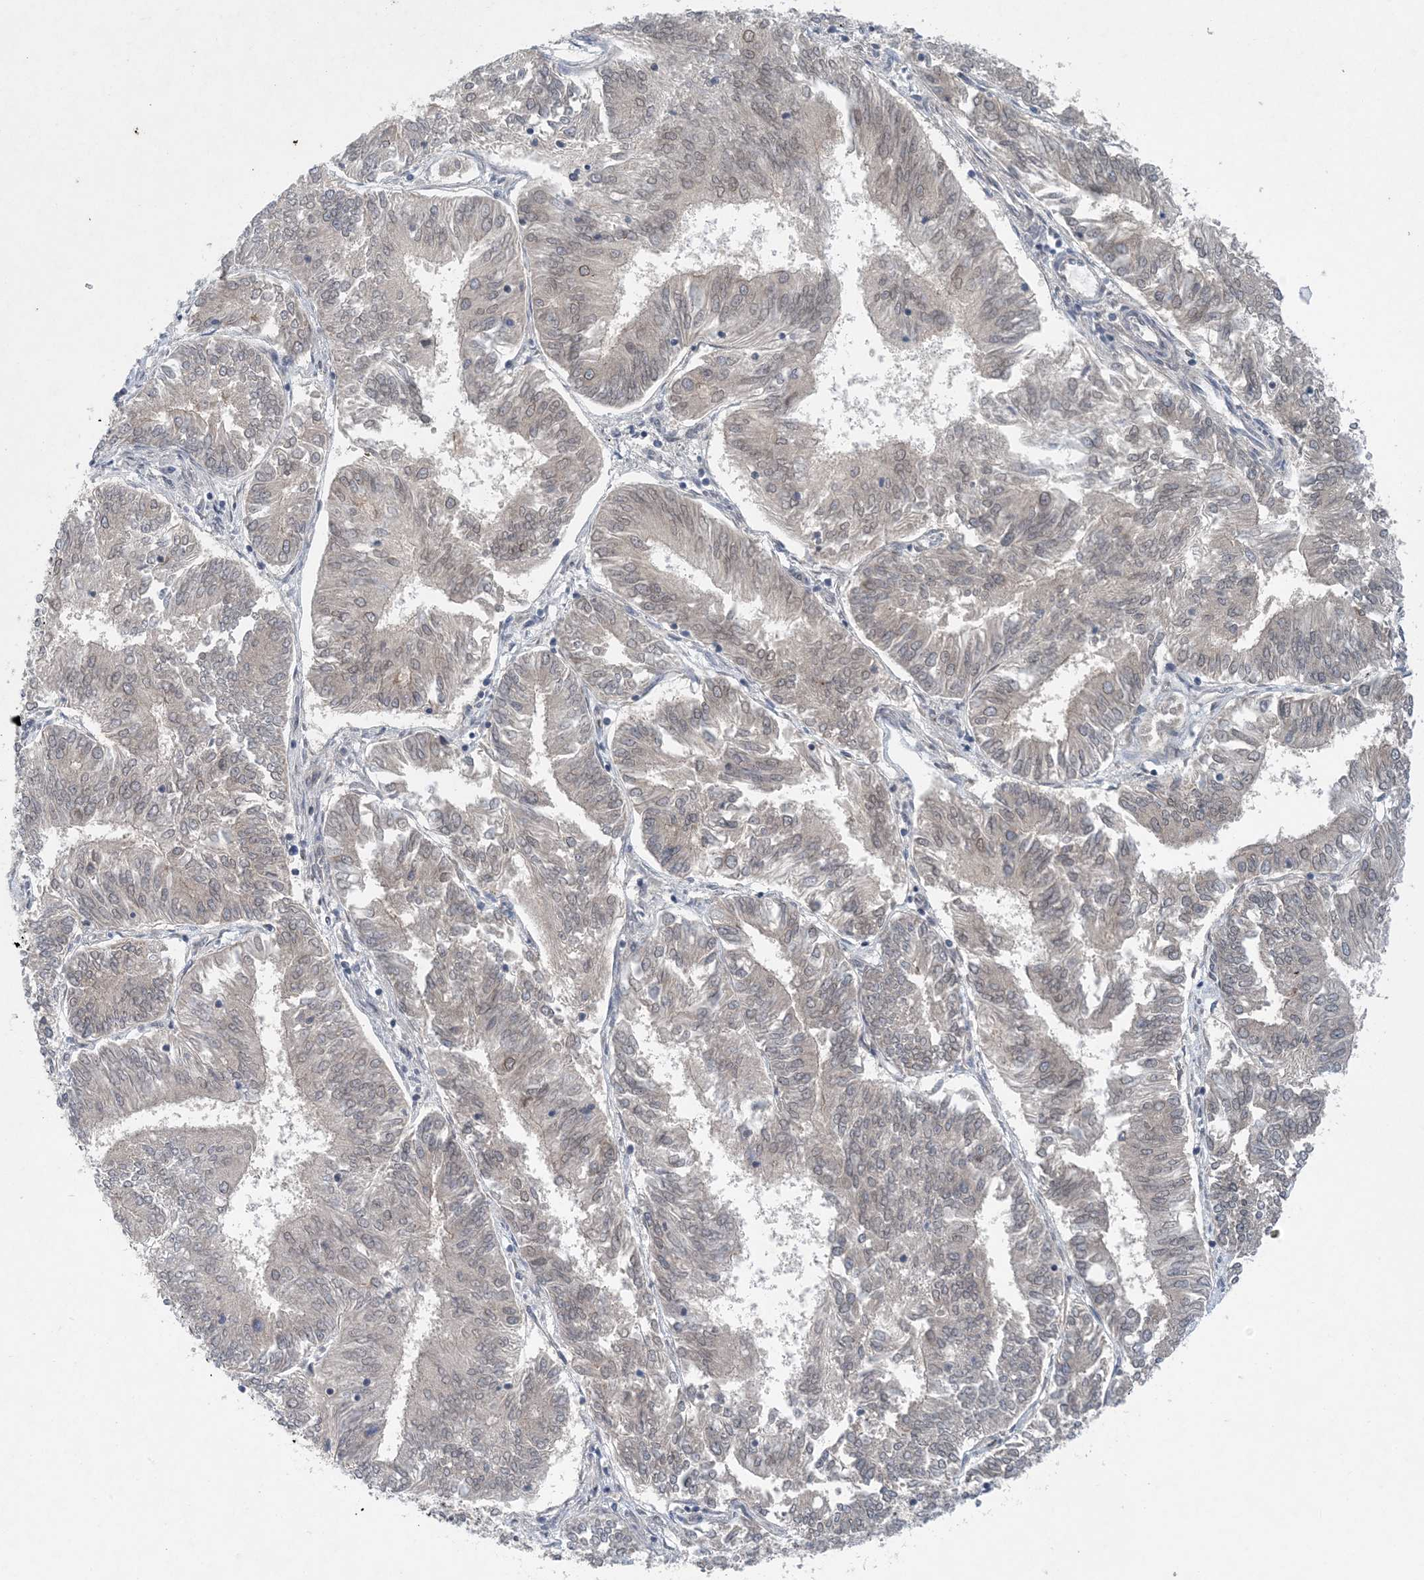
{"staining": {"intensity": "weak", "quantity": "<25%", "location": "cytoplasmic/membranous,nuclear"}, "tissue": "endometrial cancer", "cell_type": "Tumor cells", "image_type": "cancer", "snomed": [{"axis": "morphology", "description": "Adenocarcinoma, NOS"}, {"axis": "topography", "description": "Endometrium"}], "caption": "There is no significant staining in tumor cells of adenocarcinoma (endometrial).", "gene": "HIKESHI", "patient": {"sex": "female", "age": 58}}